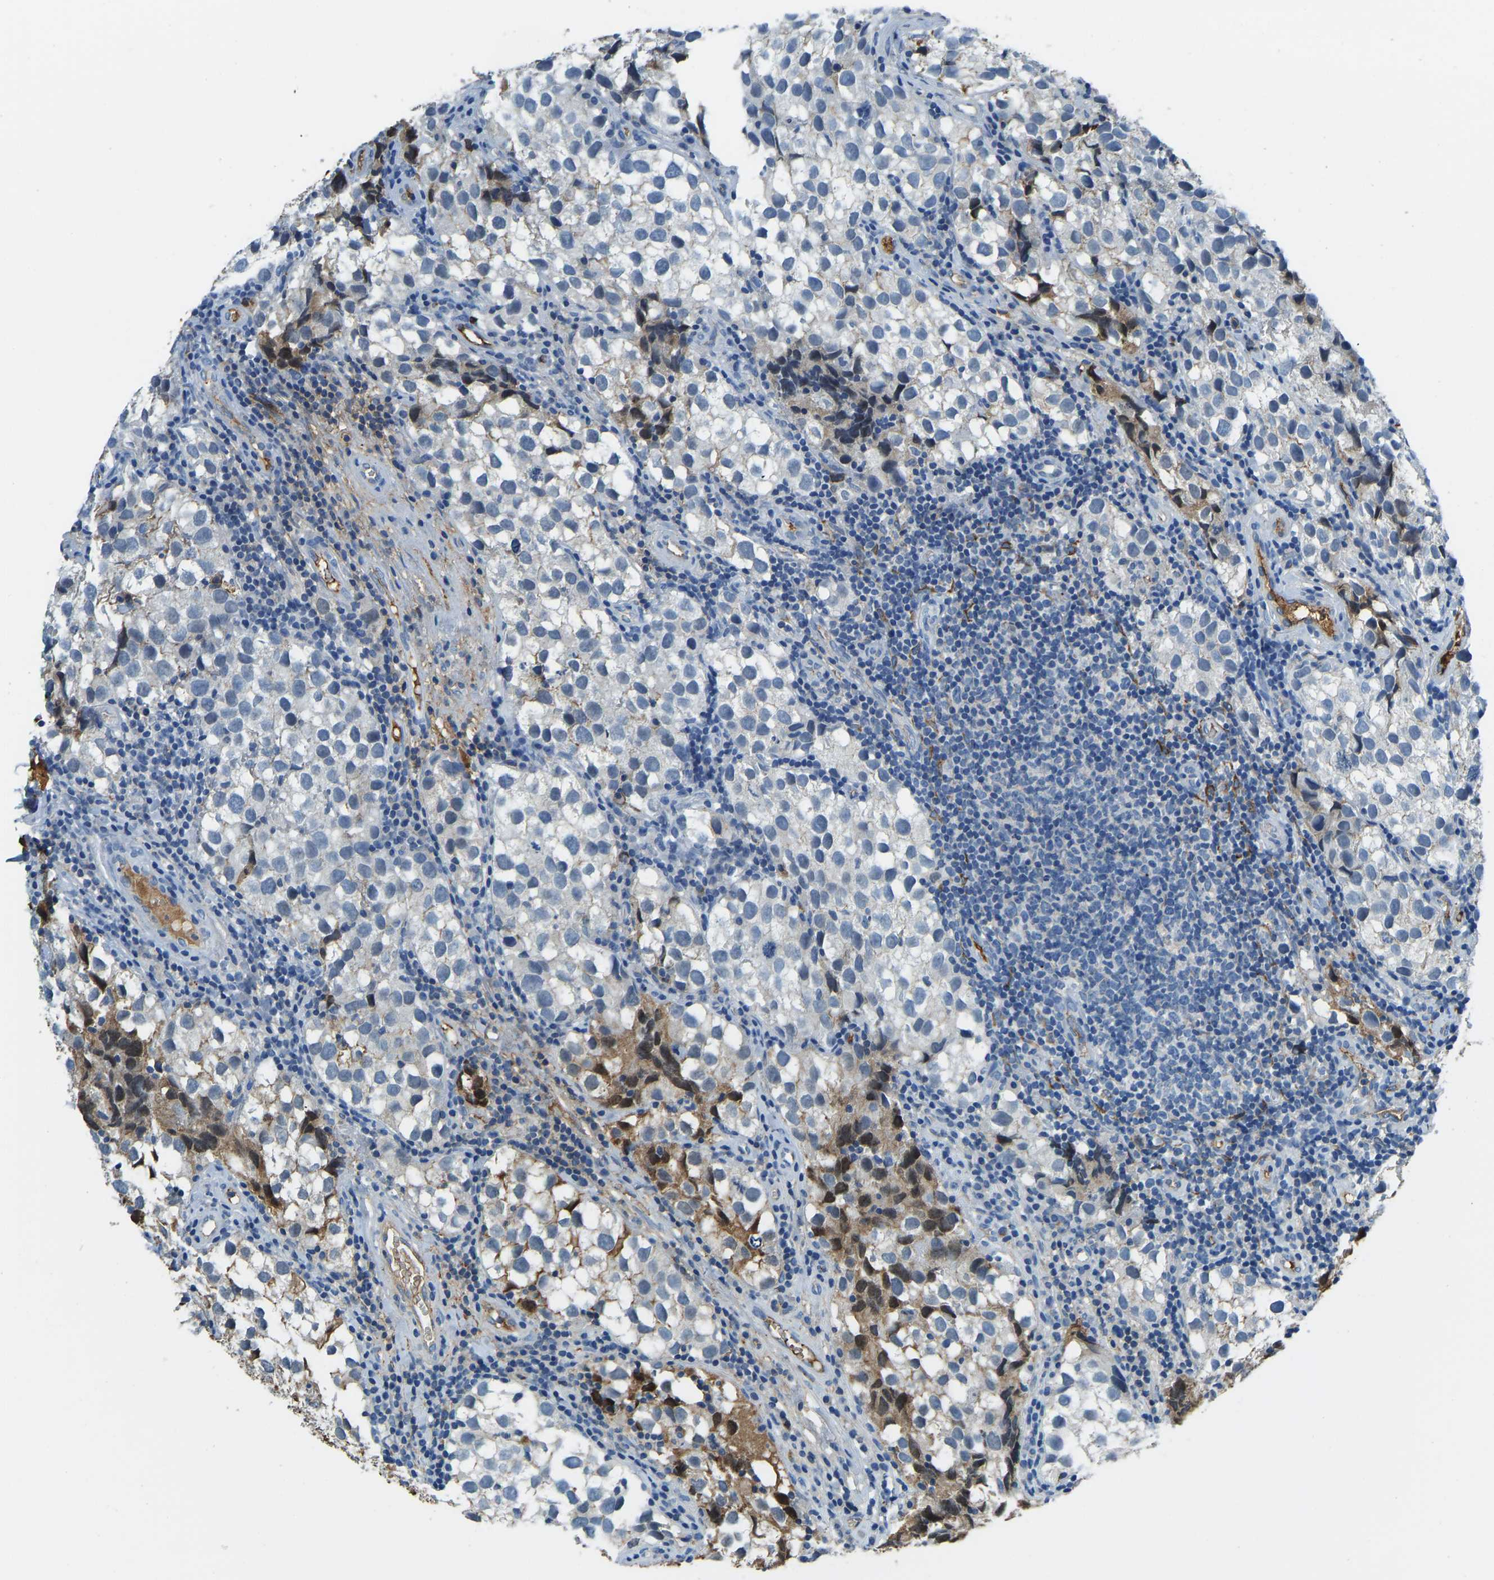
{"staining": {"intensity": "negative", "quantity": "none", "location": "none"}, "tissue": "testis cancer", "cell_type": "Tumor cells", "image_type": "cancer", "snomed": [{"axis": "morphology", "description": "Seminoma, NOS"}, {"axis": "topography", "description": "Testis"}], "caption": "Histopathology image shows no protein positivity in tumor cells of seminoma (testis) tissue.", "gene": "THBS4", "patient": {"sex": "male", "age": 39}}